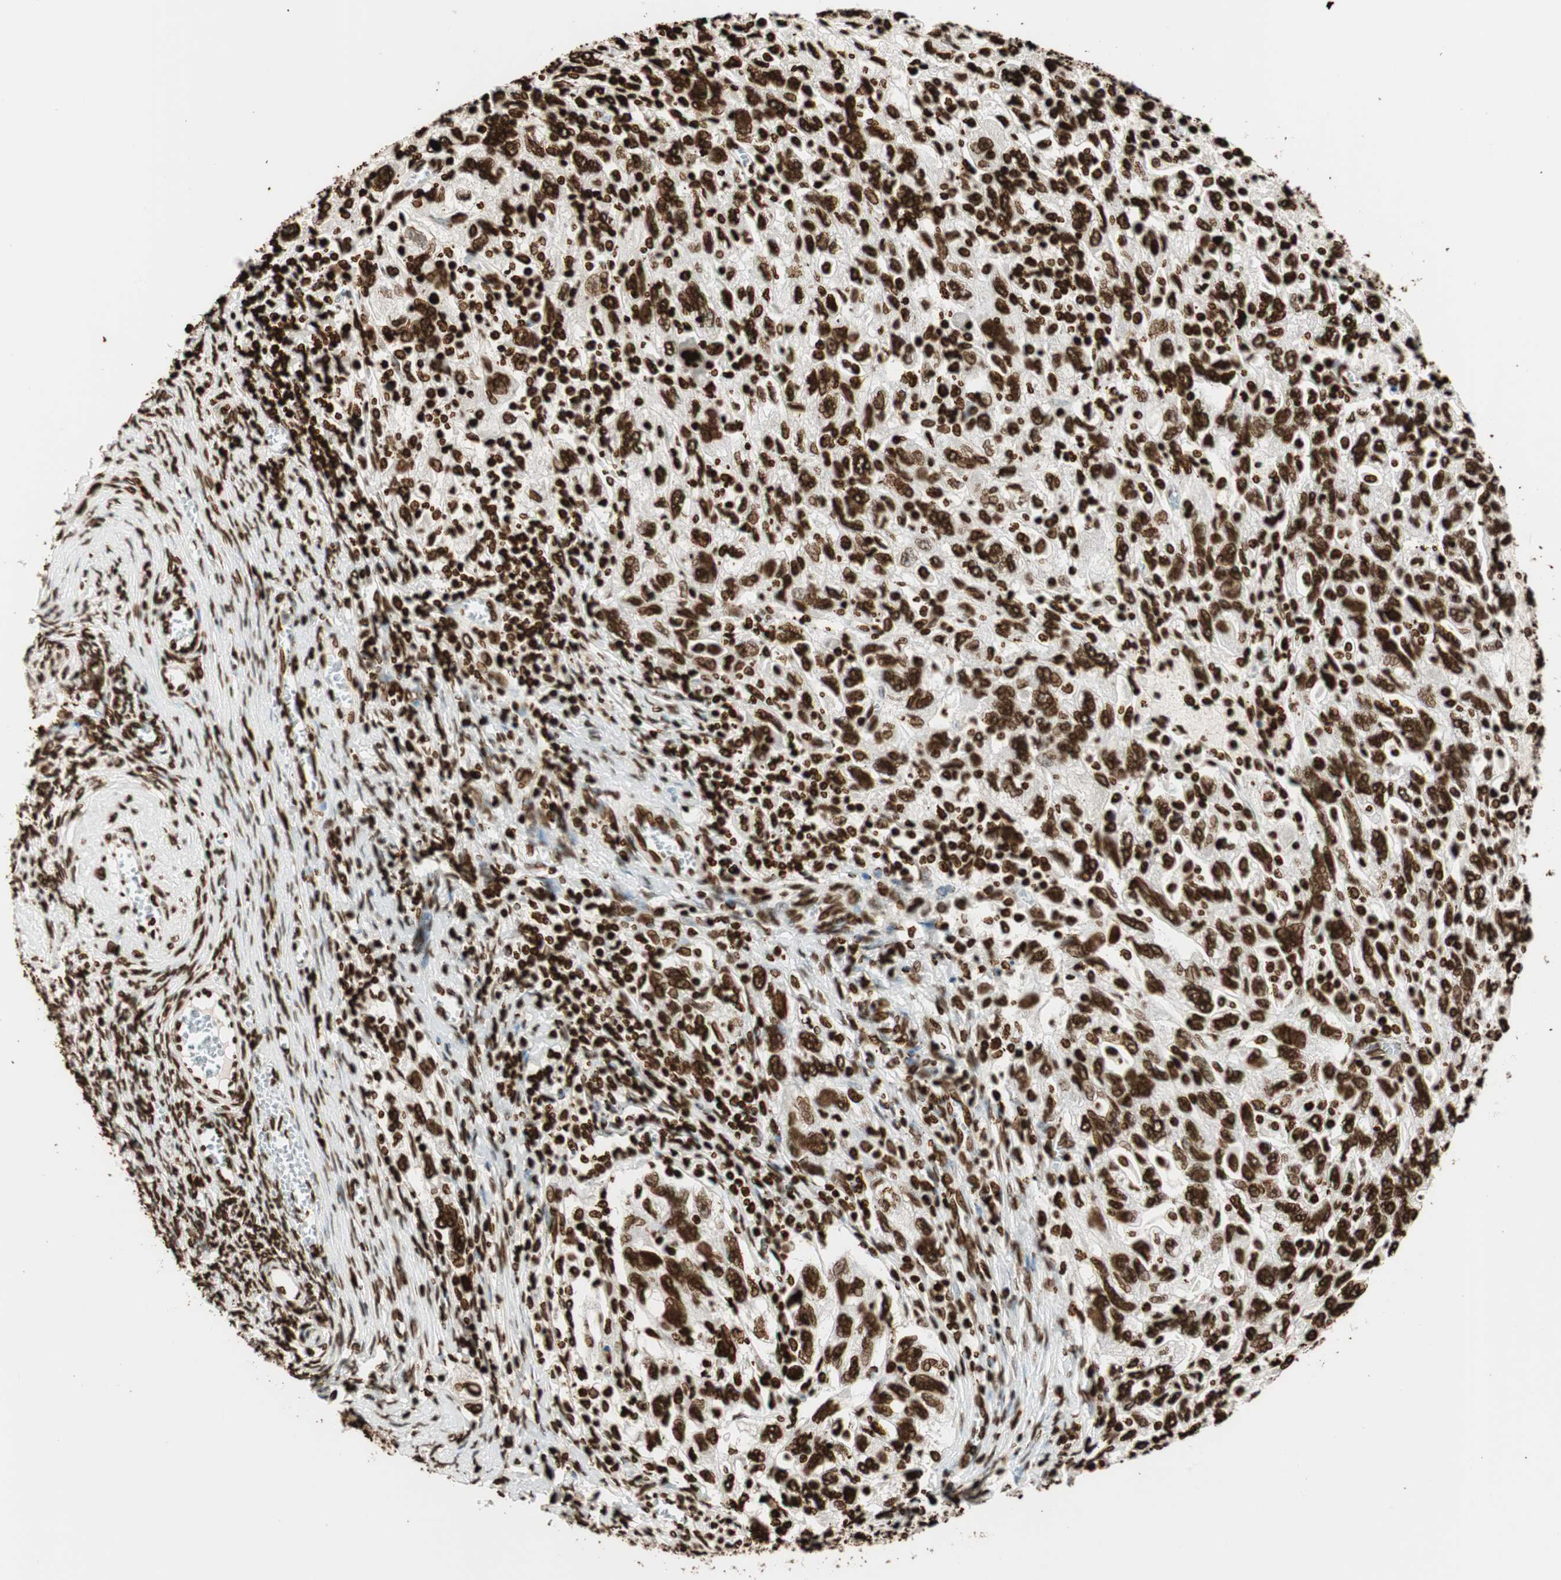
{"staining": {"intensity": "strong", "quantity": ">75%", "location": "nuclear"}, "tissue": "ovarian cancer", "cell_type": "Tumor cells", "image_type": "cancer", "snomed": [{"axis": "morphology", "description": "Carcinoma, NOS"}, {"axis": "morphology", "description": "Cystadenocarcinoma, serous, NOS"}, {"axis": "topography", "description": "Ovary"}], "caption": "Immunohistochemistry (IHC) of ovarian cancer displays high levels of strong nuclear staining in about >75% of tumor cells.", "gene": "GLI2", "patient": {"sex": "female", "age": 69}}